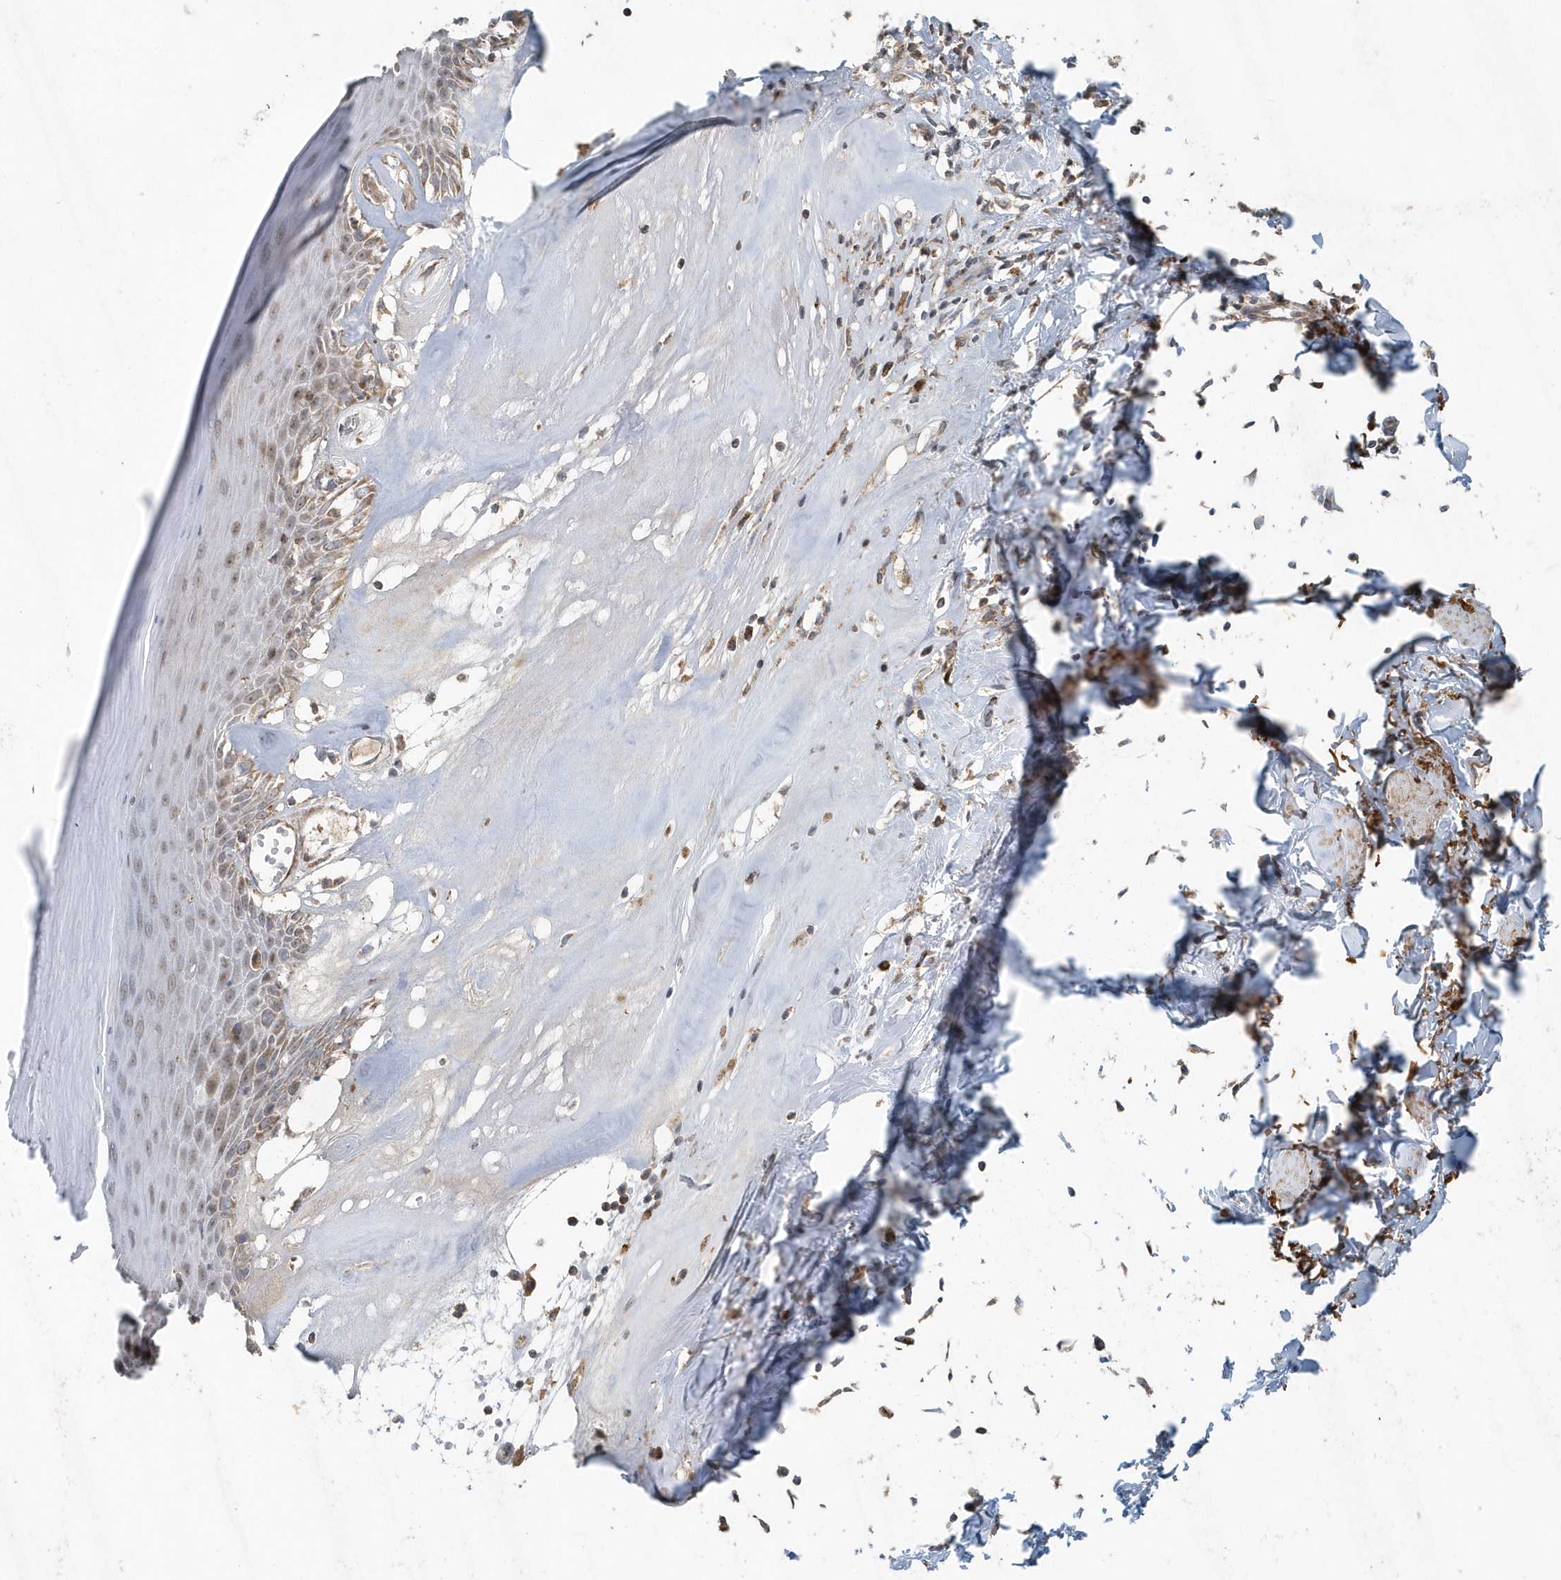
{"staining": {"intensity": "moderate", "quantity": "25%-75%", "location": "cytoplasmic/membranous"}, "tissue": "skin", "cell_type": "Epidermal cells", "image_type": "normal", "snomed": [{"axis": "morphology", "description": "Normal tissue, NOS"}, {"axis": "morphology", "description": "Inflammation, NOS"}, {"axis": "topography", "description": "Vulva"}], "caption": "Benign skin exhibits moderate cytoplasmic/membranous staining in about 25%-75% of epidermal cells, visualized by immunohistochemistry.", "gene": "MMUT", "patient": {"sex": "female", "age": 84}}